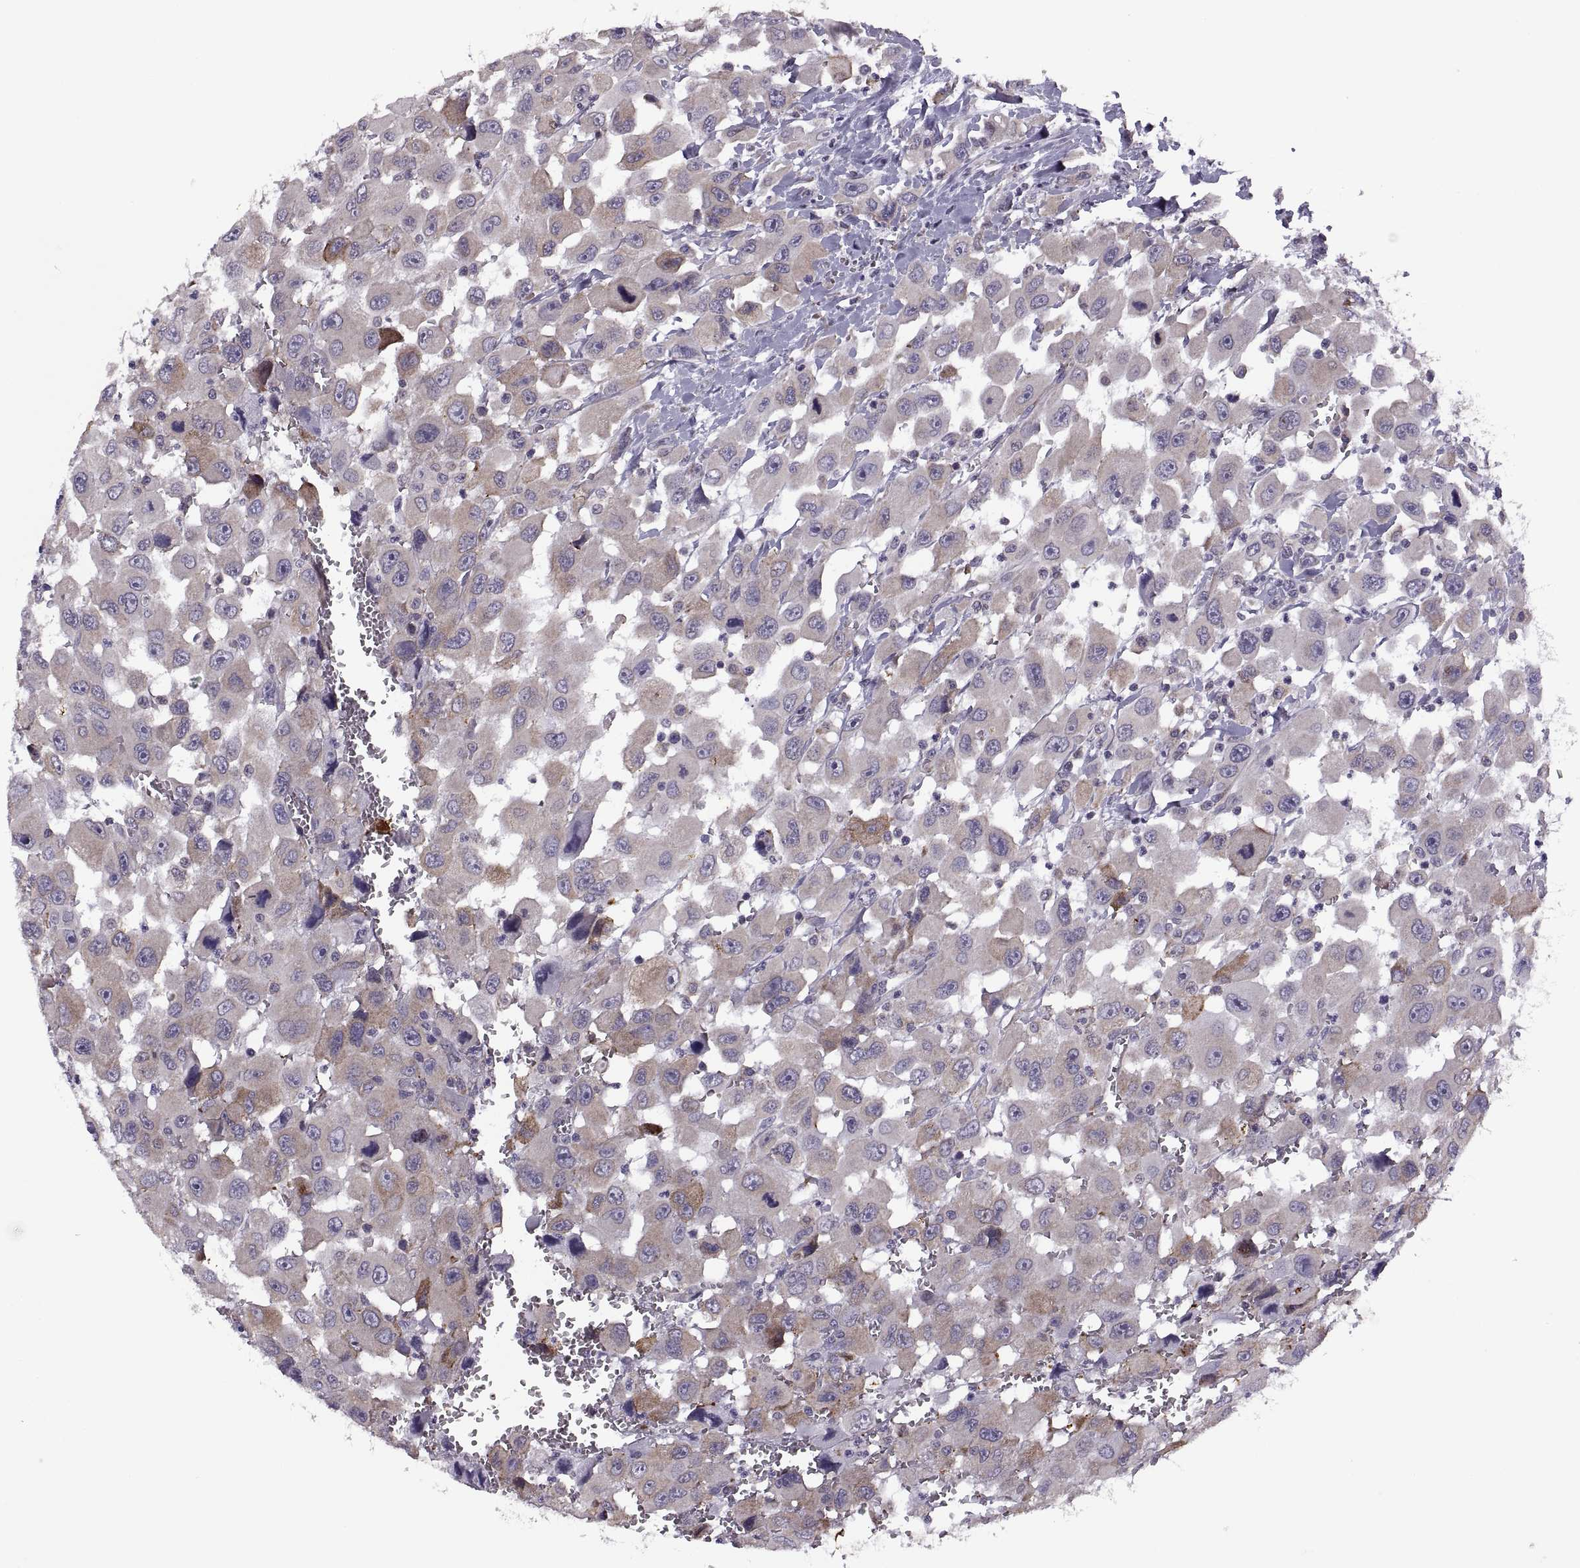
{"staining": {"intensity": "moderate", "quantity": "<25%", "location": "cytoplasmic/membranous"}, "tissue": "head and neck cancer", "cell_type": "Tumor cells", "image_type": "cancer", "snomed": [{"axis": "morphology", "description": "Squamous cell carcinoma, NOS"}, {"axis": "morphology", "description": "Squamous cell carcinoma, metastatic, NOS"}, {"axis": "topography", "description": "Oral tissue"}, {"axis": "topography", "description": "Head-Neck"}], "caption": "Protein staining exhibits moderate cytoplasmic/membranous positivity in about <25% of tumor cells in head and neck metastatic squamous cell carcinoma. Nuclei are stained in blue.", "gene": "LETM2", "patient": {"sex": "female", "age": 85}}